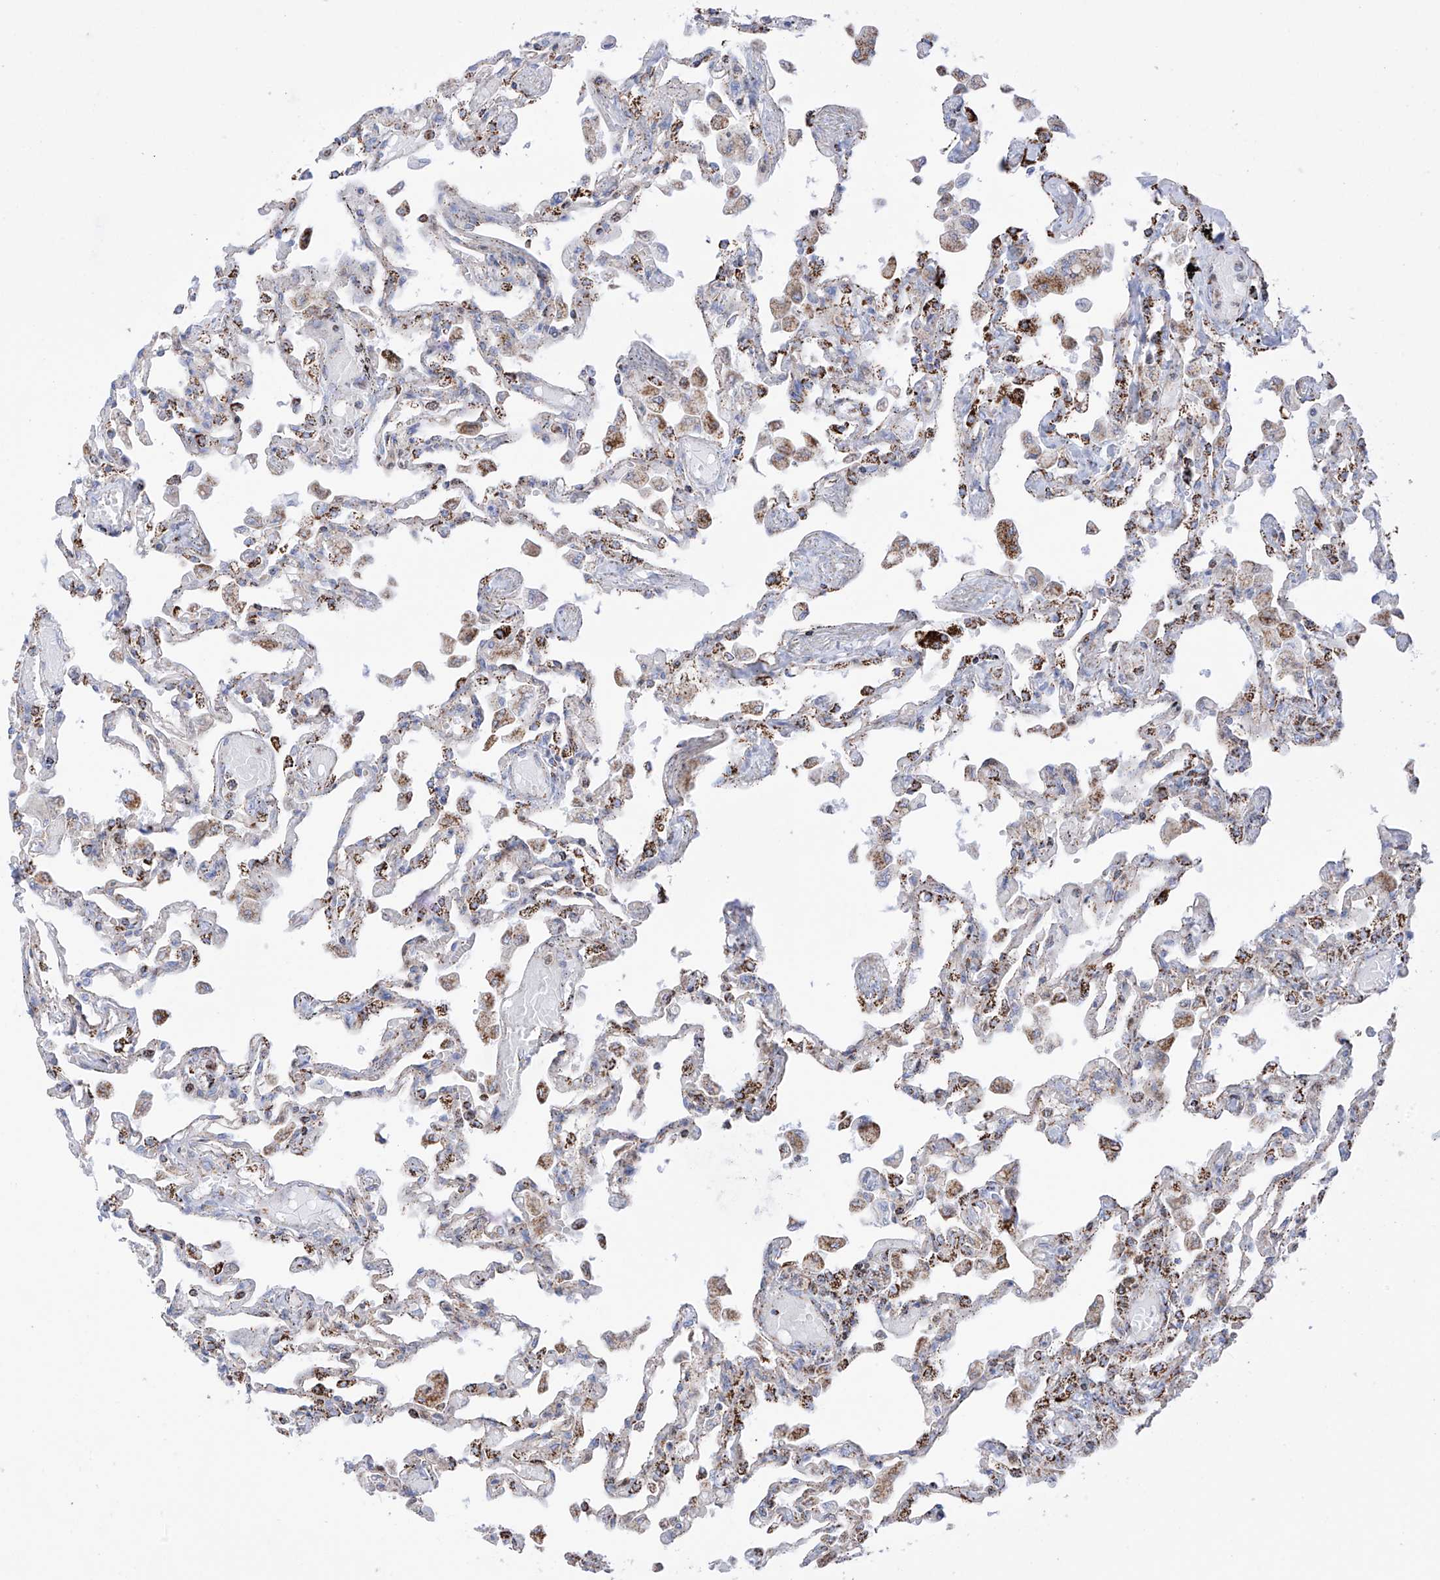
{"staining": {"intensity": "moderate", "quantity": ">75%", "location": "cytoplasmic/membranous"}, "tissue": "lung", "cell_type": "Alveolar cells", "image_type": "normal", "snomed": [{"axis": "morphology", "description": "Normal tissue, NOS"}, {"axis": "topography", "description": "Bronchus"}, {"axis": "topography", "description": "Lung"}], "caption": "An immunohistochemistry (IHC) photomicrograph of benign tissue is shown. Protein staining in brown highlights moderate cytoplasmic/membranous positivity in lung within alveolar cells. Using DAB (3,3'-diaminobenzidine) (brown) and hematoxylin (blue) stains, captured at high magnification using brightfield microscopy.", "gene": "XKR3", "patient": {"sex": "female", "age": 49}}